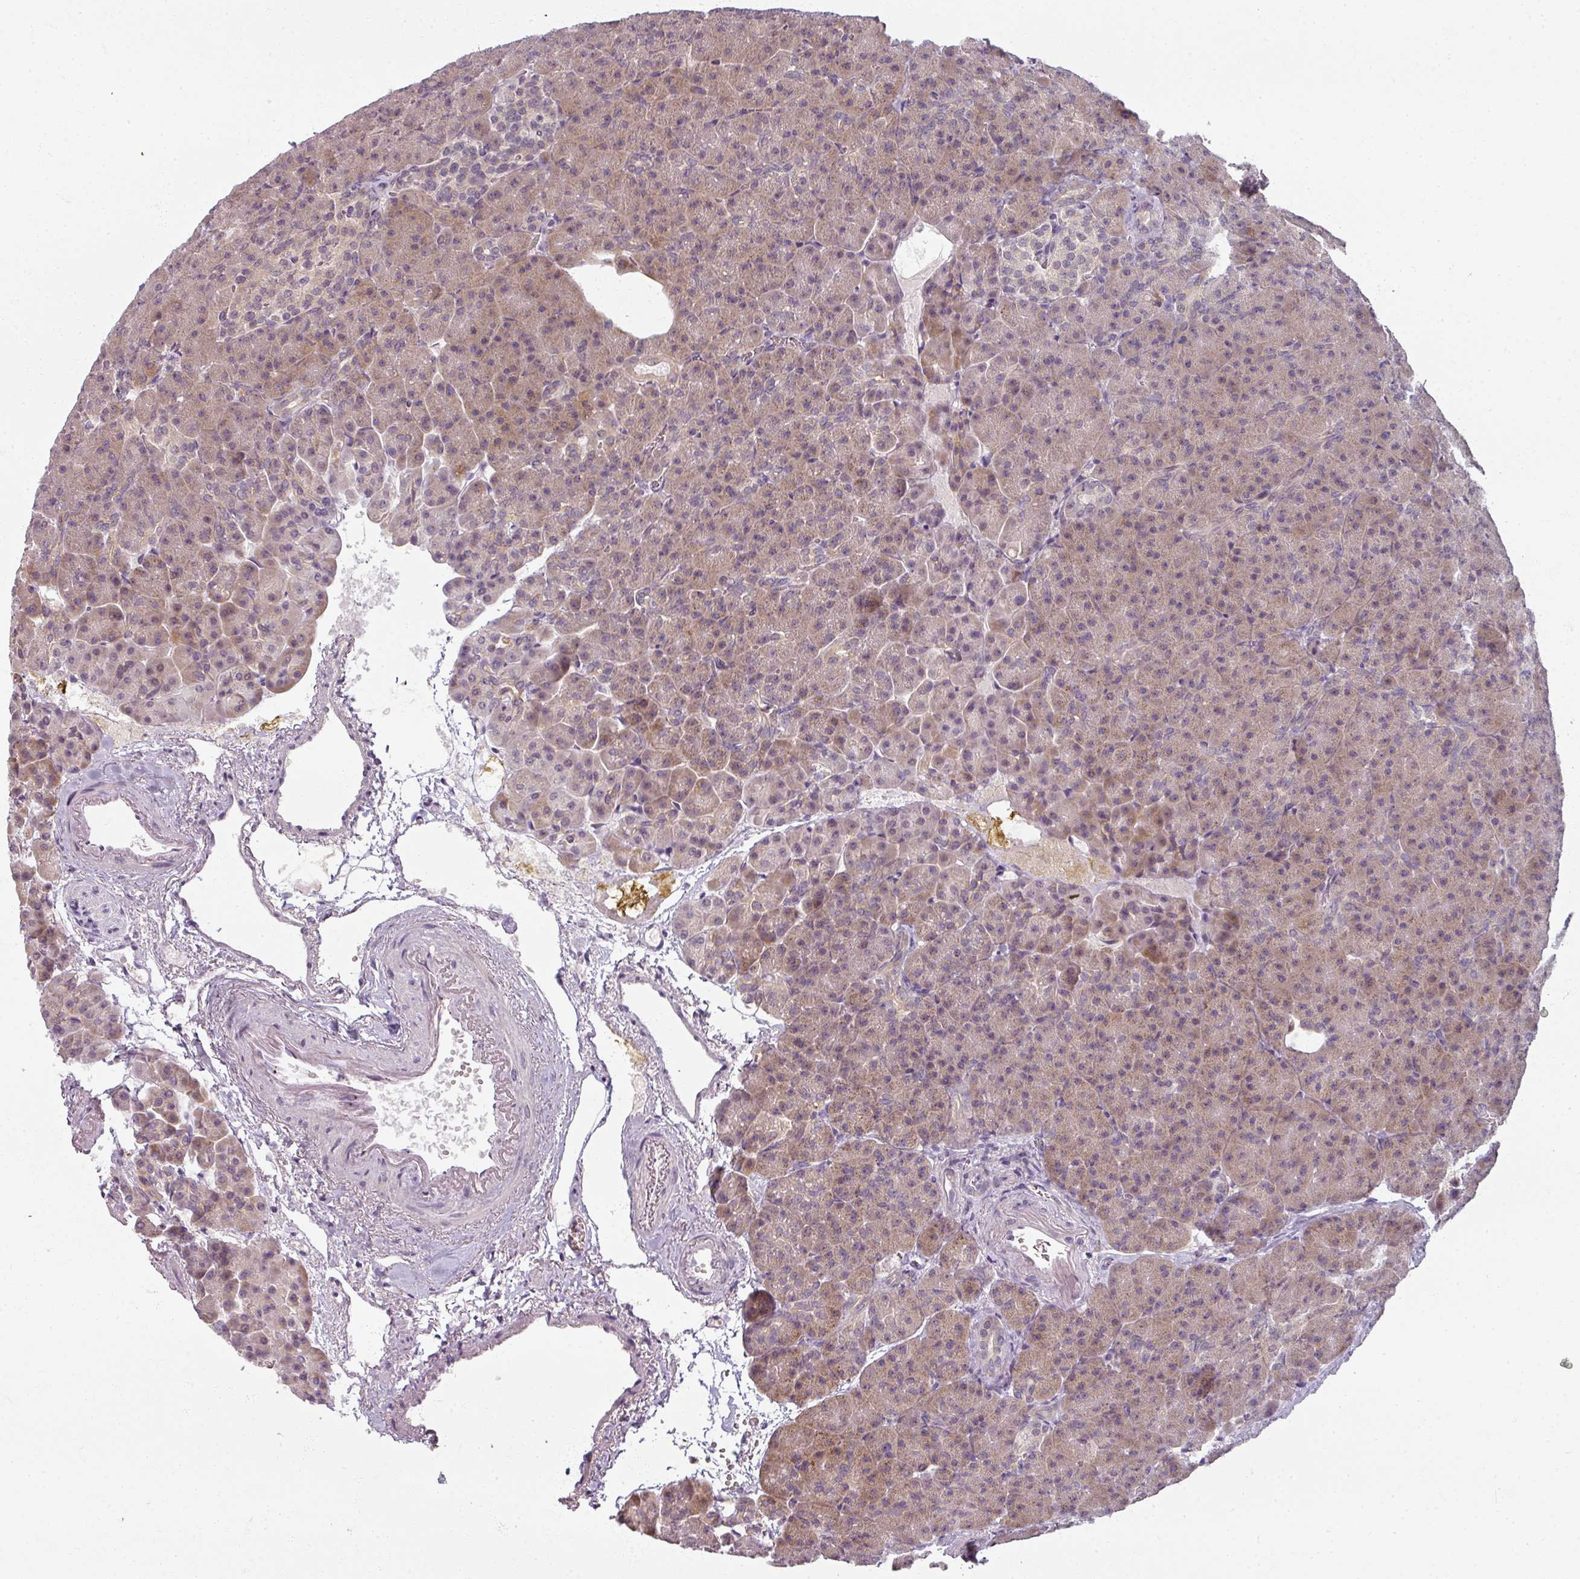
{"staining": {"intensity": "moderate", "quantity": "25%-75%", "location": "cytoplasmic/membranous"}, "tissue": "pancreas", "cell_type": "Exocrine glandular cells", "image_type": "normal", "snomed": [{"axis": "morphology", "description": "Normal tissue, NOS"}, {"axis": "topography", "description": "Pancreas"}], "caption": "A micrograph of pancreas stained for a protein shows moderate cytoplasmic/membranous brown staining in exocrine glandular cells. (IHC, brightfield microscopy, high magnification).", "gene": "MYMK", "patient": {"sex": "female", "age": 74}}